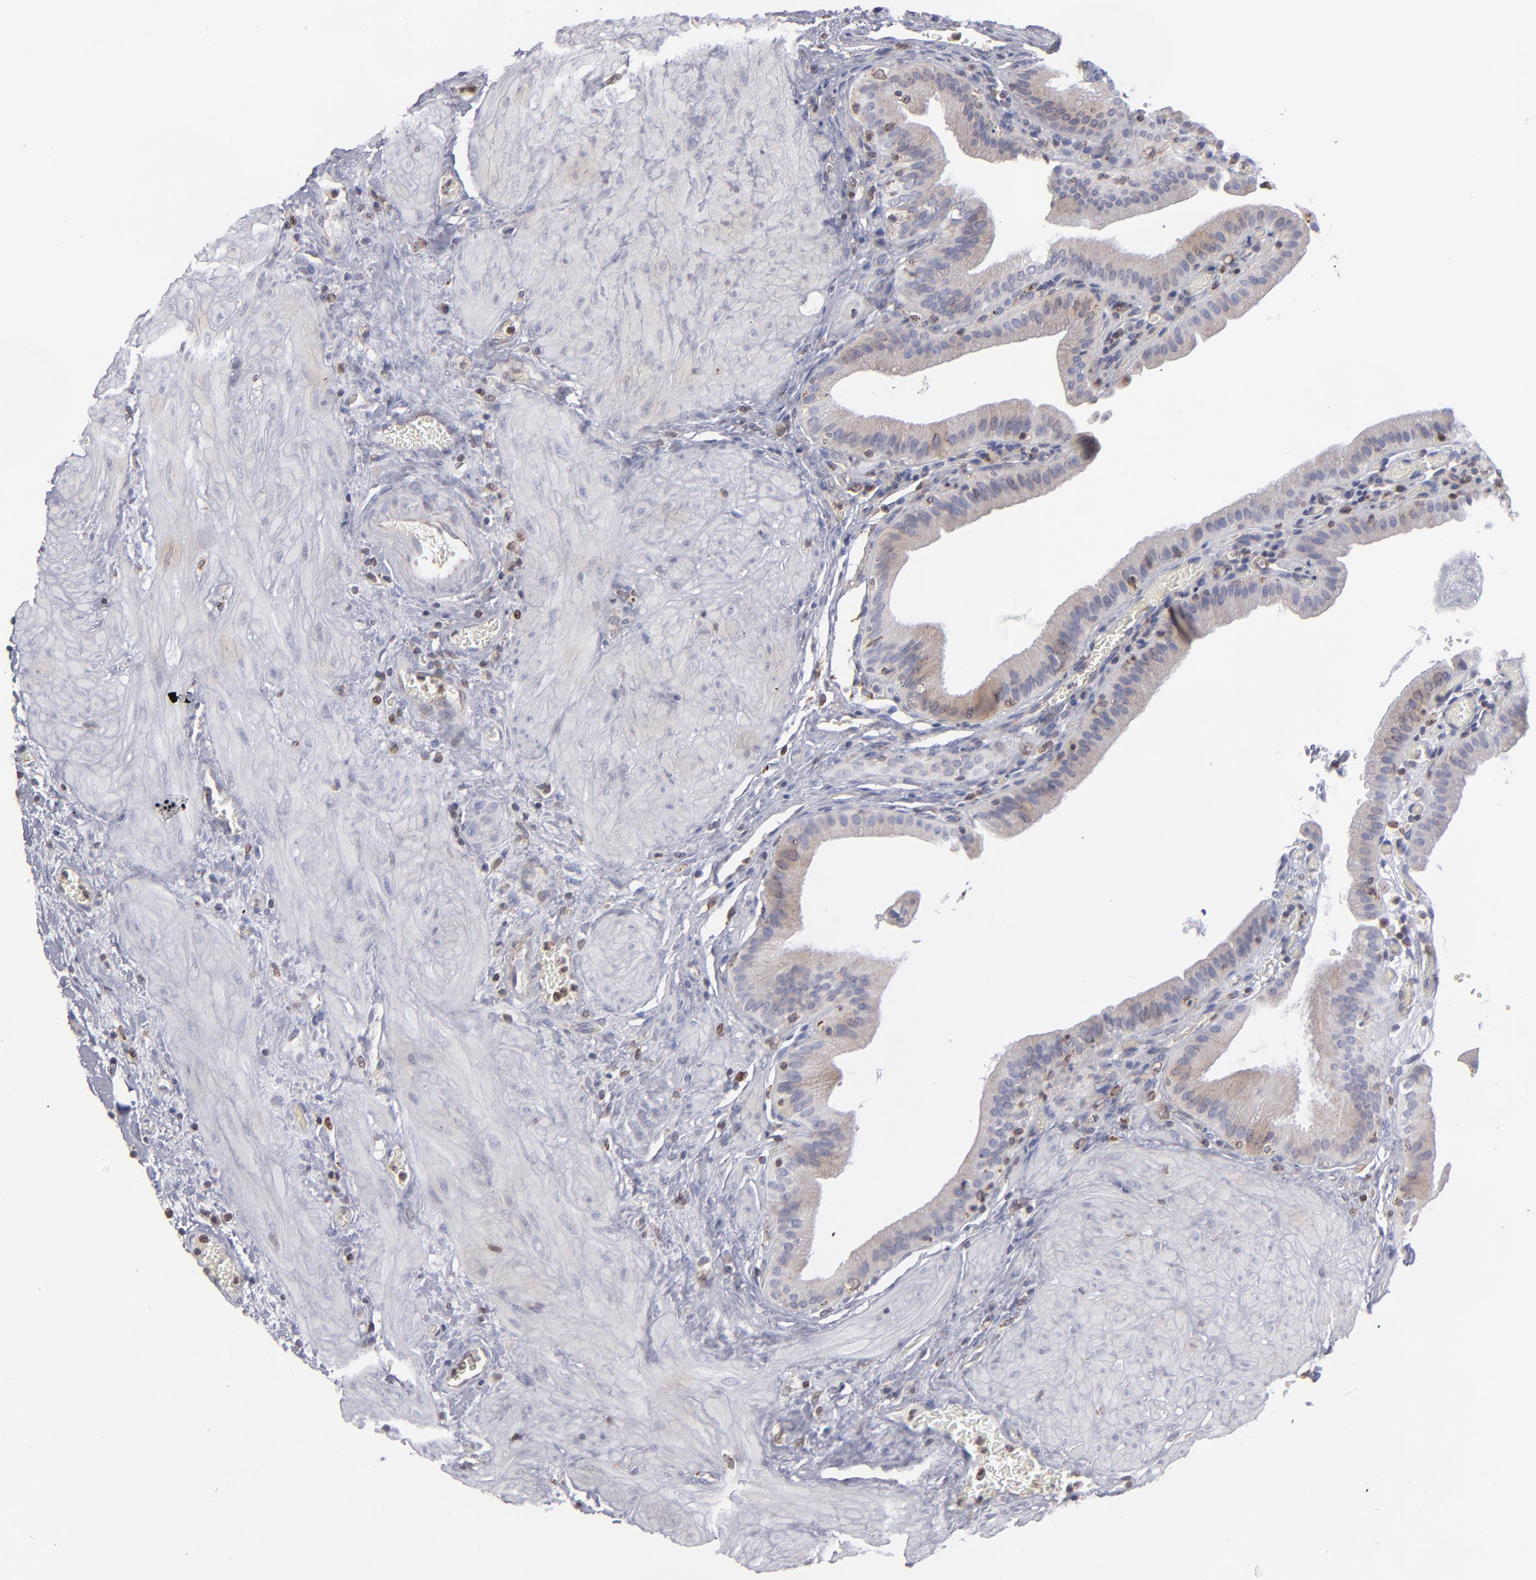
{"staining": {"intensity": "weak", "quantity": "<25%", "location": "cytoplasmic/membranous"}, "tissue": "gallbladder", "cell_type": "Glandular cells", "image_type": "normal", "snomed": [{"axis": "morphology", "description": "Normal tissue, NOS"}, {"axis": "topography", "description": "Gallbladder"}], "caption": "There is no significant expression in glandular cells of gallbladder. (Immunohistochemistry, brightfield microscopy, high magnification).", "gene": "TMX1", "patient": {"sex": "female", "age": 75}}